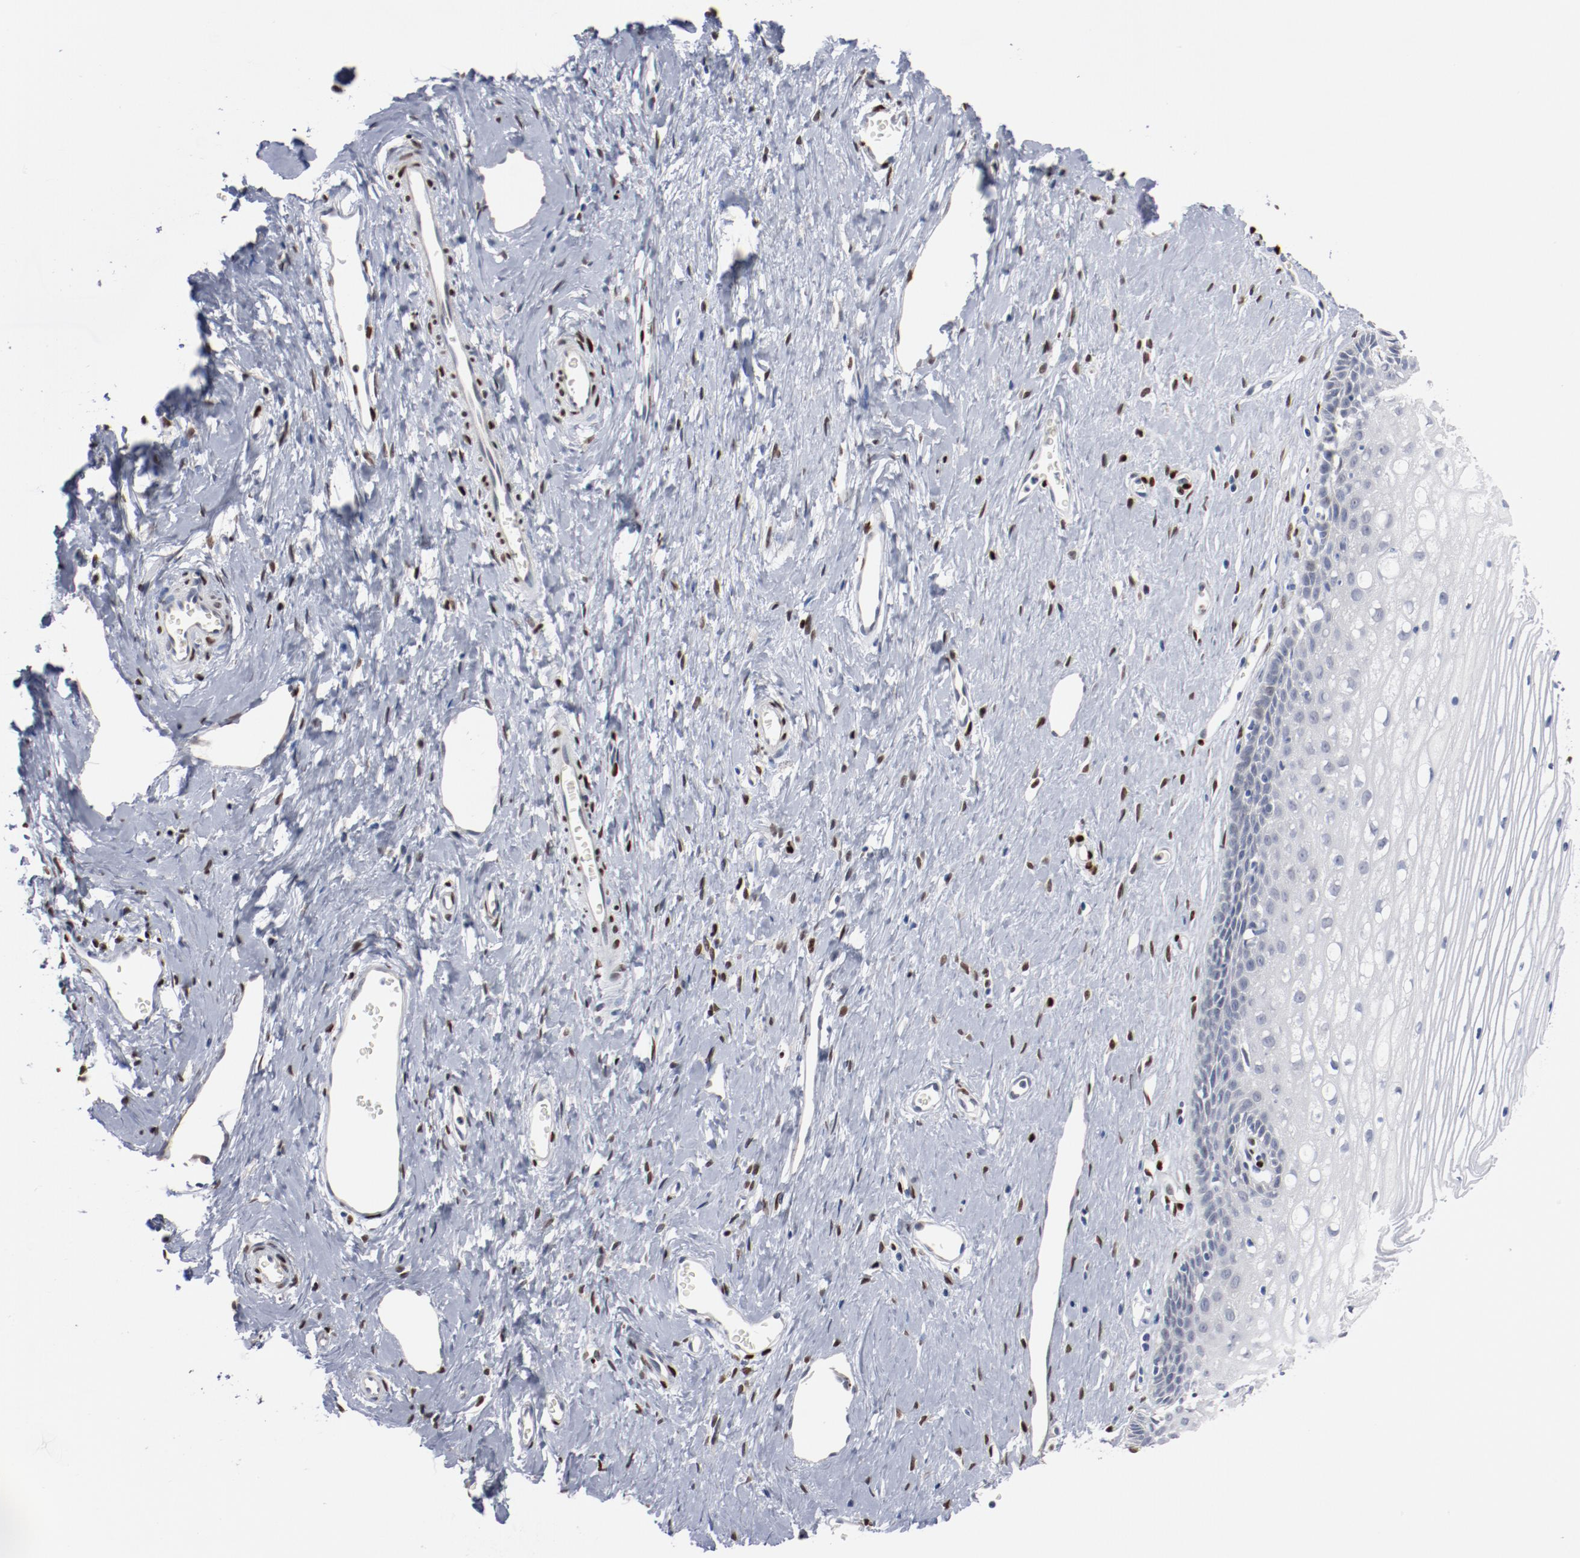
{"staining": {"intensity": "negative", "quantity": "none", "location": "none"}, "tissue": "cervix", "cell_type": "Glandular cells", "image_type": "normal", "snomed": [{"axis": "morphology", "description": "Normal tissue, NOS"}, {"axis": "topography", "description": "Cervix"}], "caption": "Immunohistochemical staining of normal human cervix shows no significant positivity in glandular cells.", "gene": "ZEB2", "patient": {"sex": "female", "age": 40}}